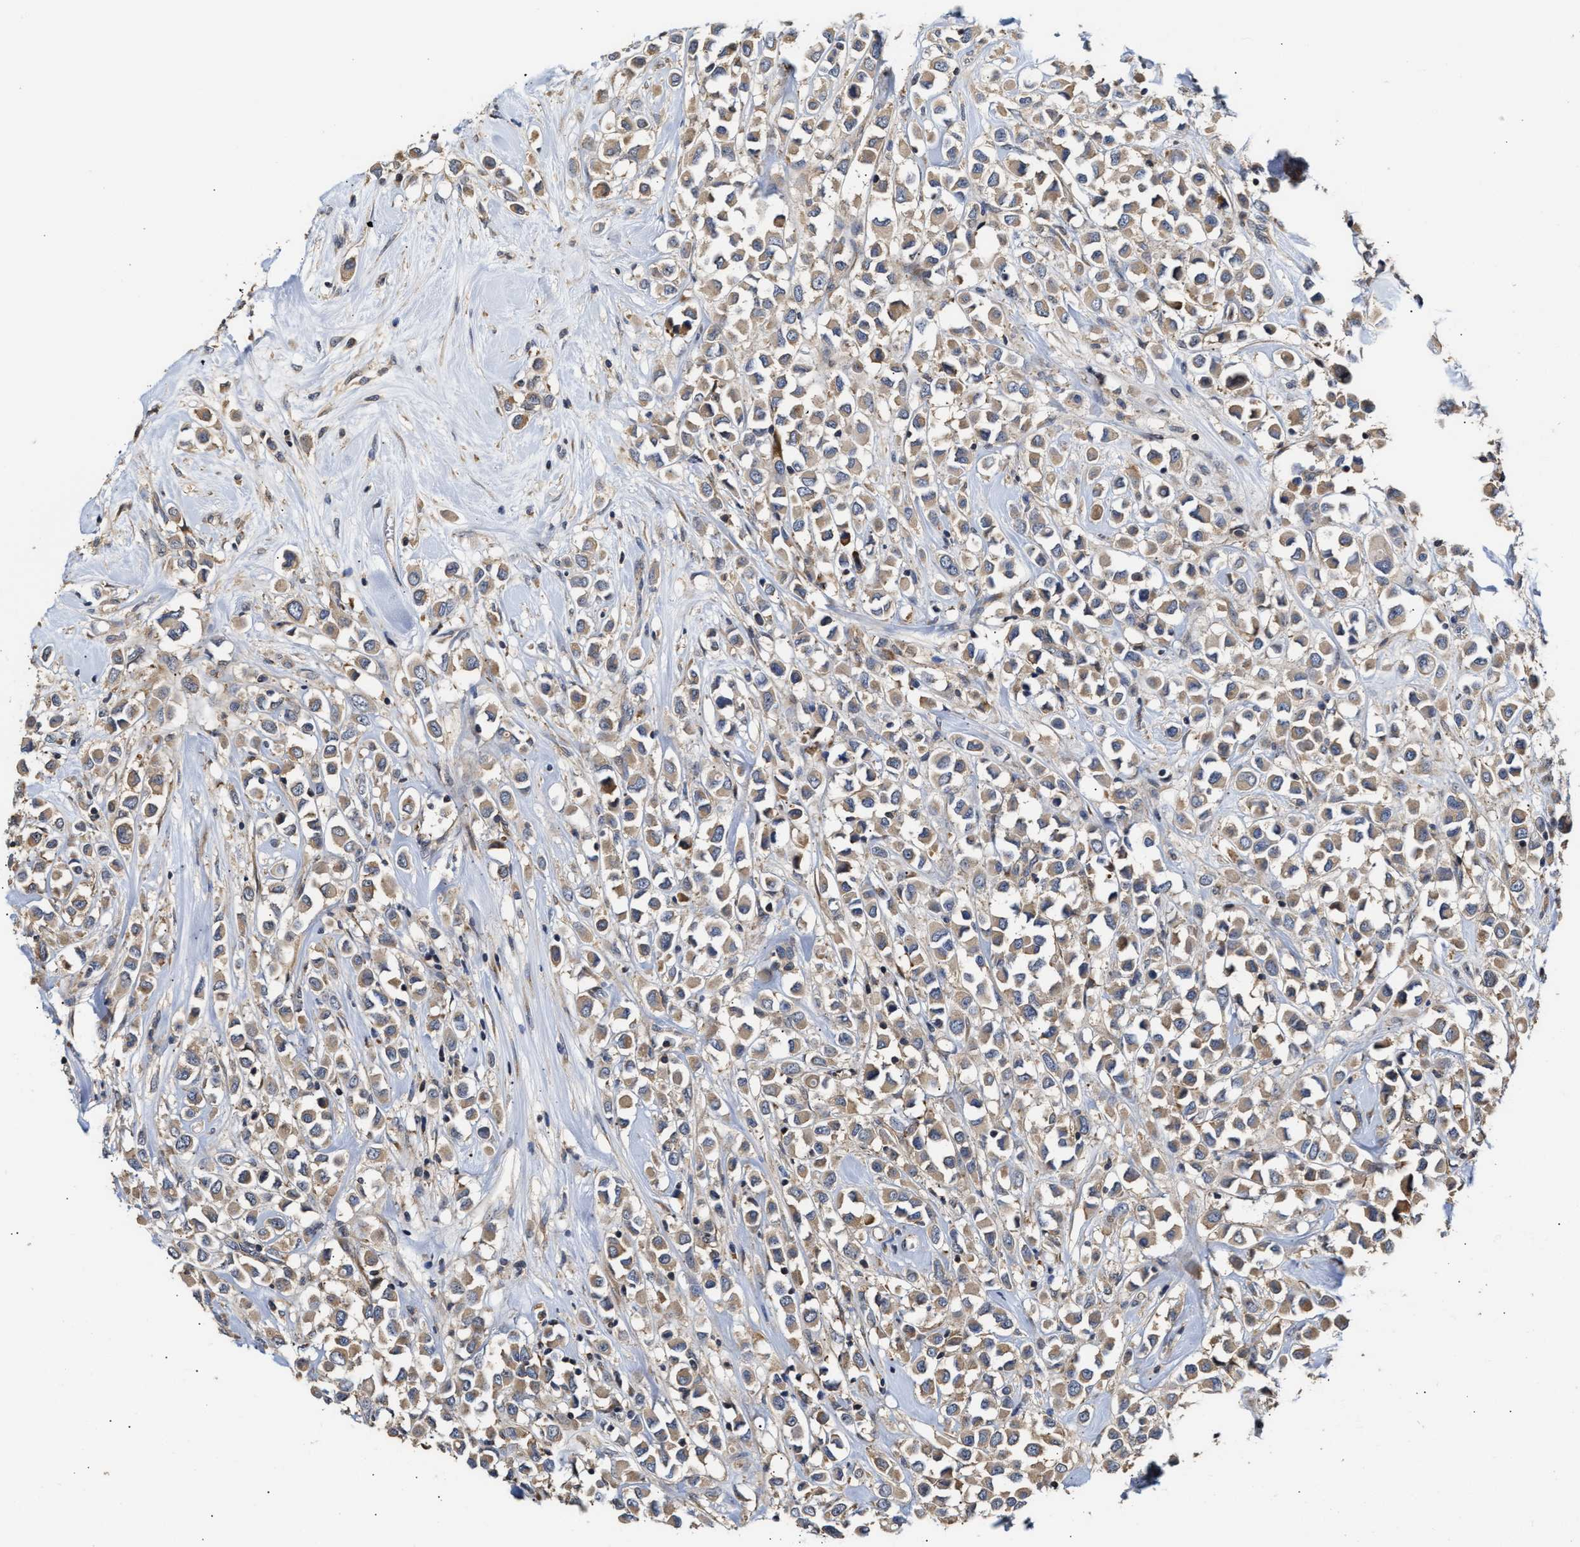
{"staining": {"intensity": "weak", "quantity": ">75%", "location": "cytoplasmic/membranous"}, "tissue": "breast cancer", "cell_type": "Tumor cells", "image_type": "cancer", "snomed": [{"axis": "morphology", "description": "Duct carcinoma"}, {"axis": "topography", "description": "Breast"}], "caption": "Human breast cancer (invasive ductal carcinoma) stained with a protein marker demonstrates weak staining in tumor cells.", "gene": "CLIP2", "patient": {"sex": "female", "age": 61}}